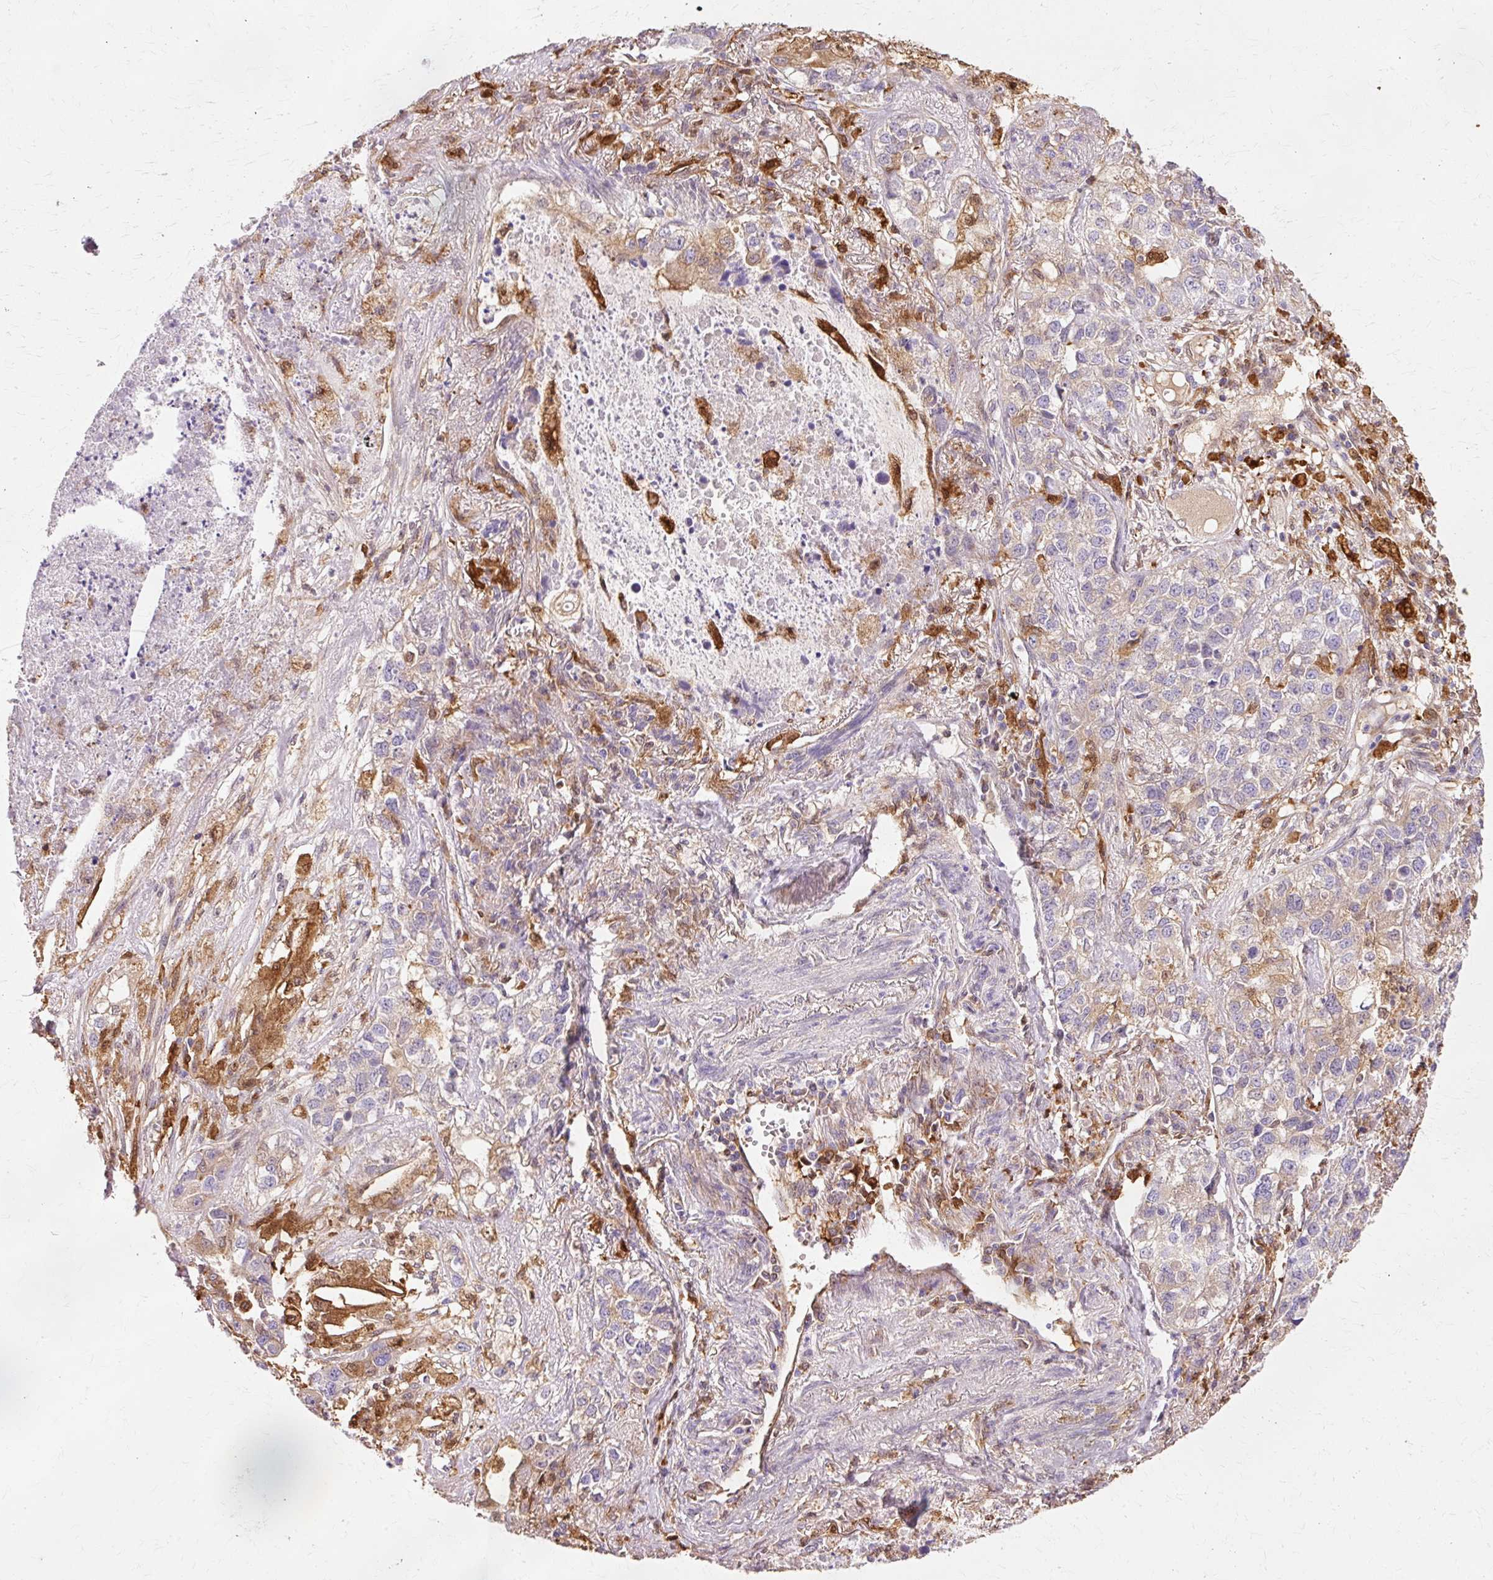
{"staining": {"intensity": "weak", "quantity": "25%-75%", "location": "cytoplasmic/membranous"}, "tissue": "lung cancer", "cell_type": "Tumor cells", "image_type": "cancer", "snomed": [{"axis": "morphology", "description": "Adenocarcinoma, NOS"}, {"axis": "topography", "description": "Lung"}], "caption": "Weak cytoplasmic/membranous positivity is identified in approximately 25%-75% of tumor cells in lung adenocarcinoma.", "gene": "GPX1", "patient": {"sex": "male", "age": 49}}